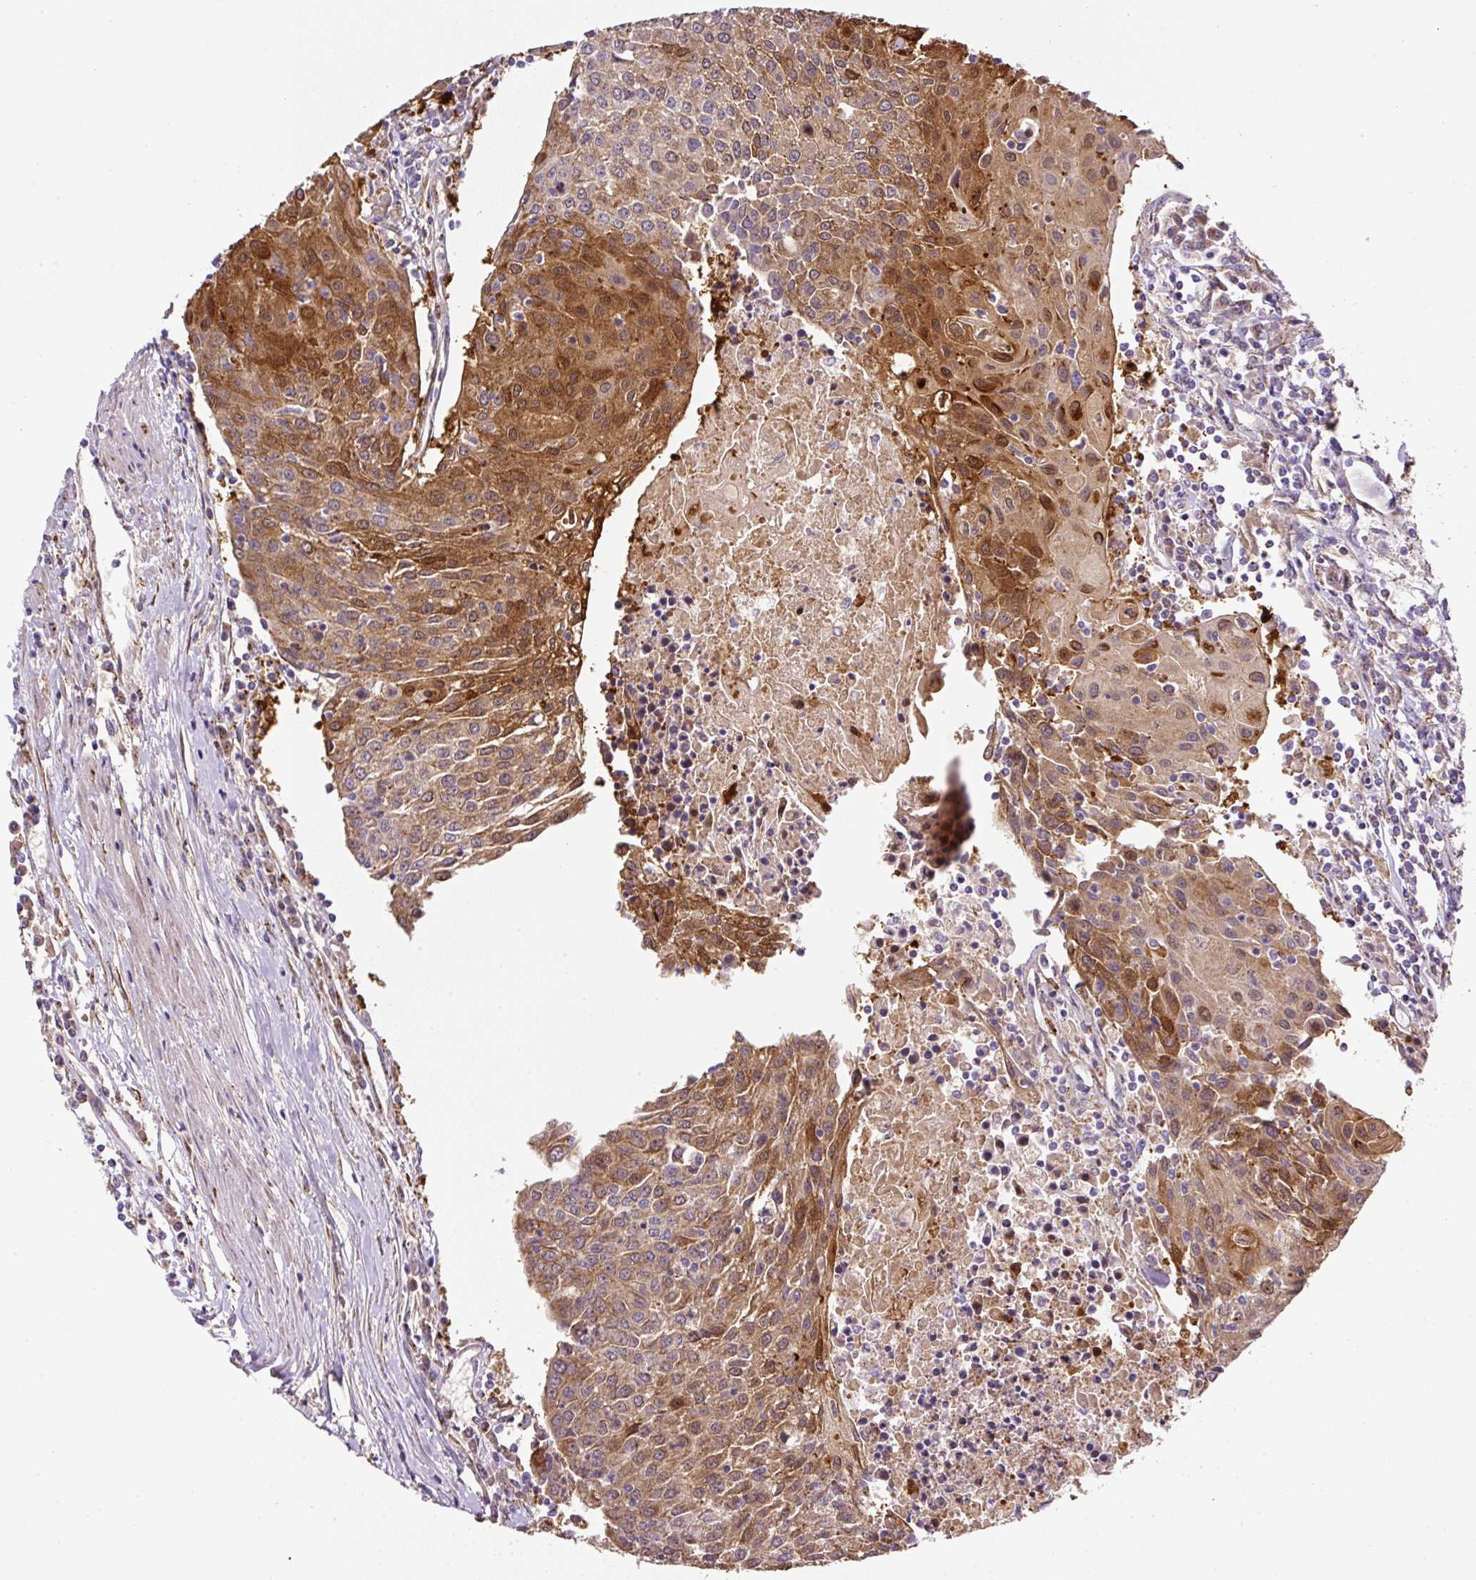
{"staining": {"intensity": "moderate", "quantity": "25%-75%", "location": "cytoplasmic/membranous,nuclear"}, "tissue": "urothelial cancer", "cell_type": "Tumor cells", "image_type": "cancer", "snomed": [{"axis": "morphology", "description": "Urothelial carcinoma, High grade"}, {"axis": "topography", "description": "Urinary bladder"}], "caption": "Brown immunohistochemical staining in high-grade urothelial carcinoma displays moderate cytoplasmic/membranous and nuclear staining in approximately 25%-75% of tumor cells.", "gene": "RNF170", "patient": {"sex": "female", "age": 85}}